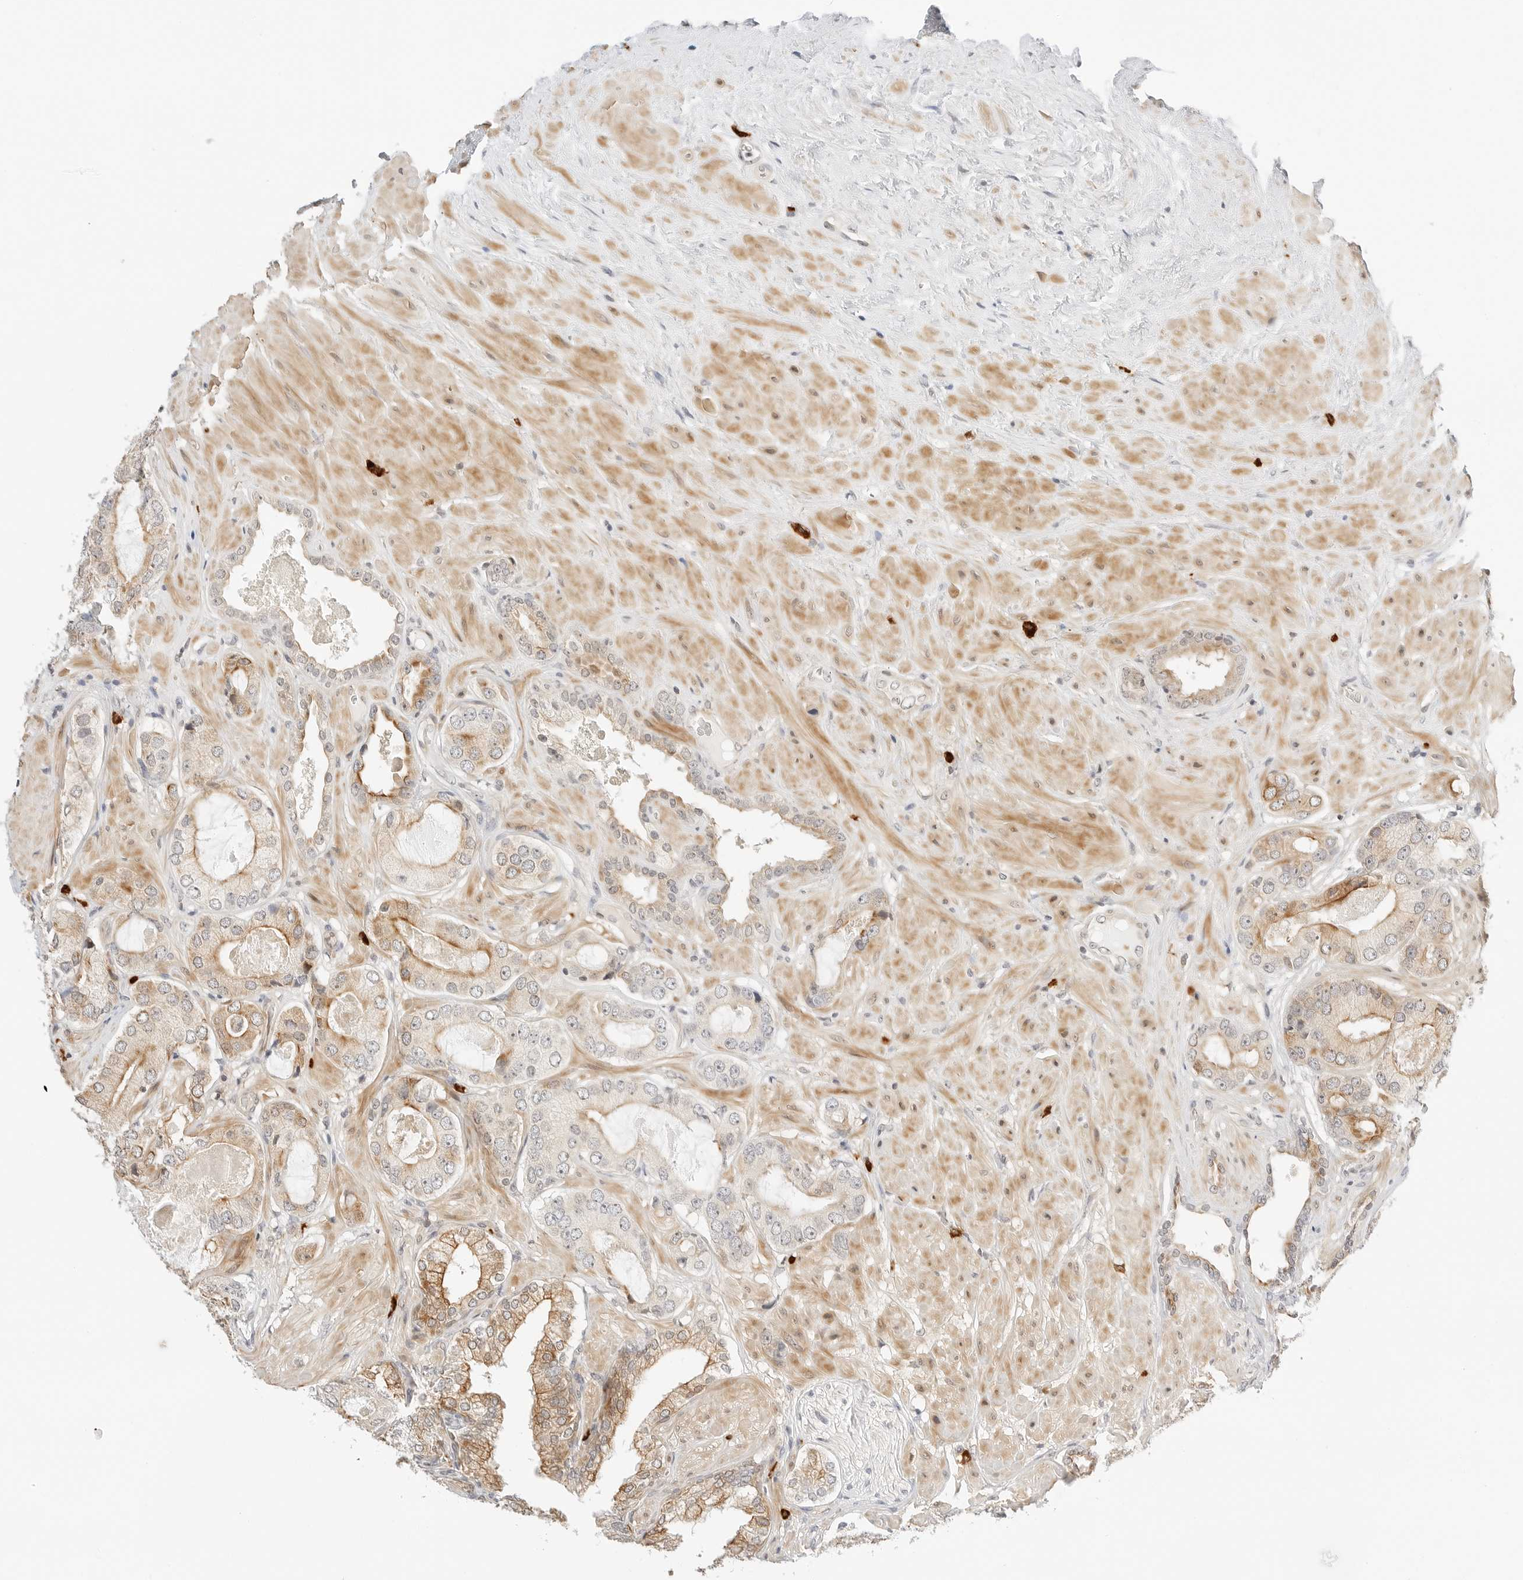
{"staining": {"intensity": "moderate", "quantity": "25%-75%", "location": "cytoplasmic/membranous"}, "tissue": "prostate cancer", "cell_type": "Tumor cells", "image_type": "cancer", "snomed": [{"axis": "morphology", "description": "Adenocarcinoma, High grade"}, {"axis": "topography", "description": "Prostate"}], "caption": "Prostate high-grade adenocarcinoma tissue shows moderate cytoplasmic/membranous expression in about 25%-75% of tumor cells, visualized by immunohistochemistry.", "gene": "TEKT2", "patient": {"sex": "male", "age": 59}}